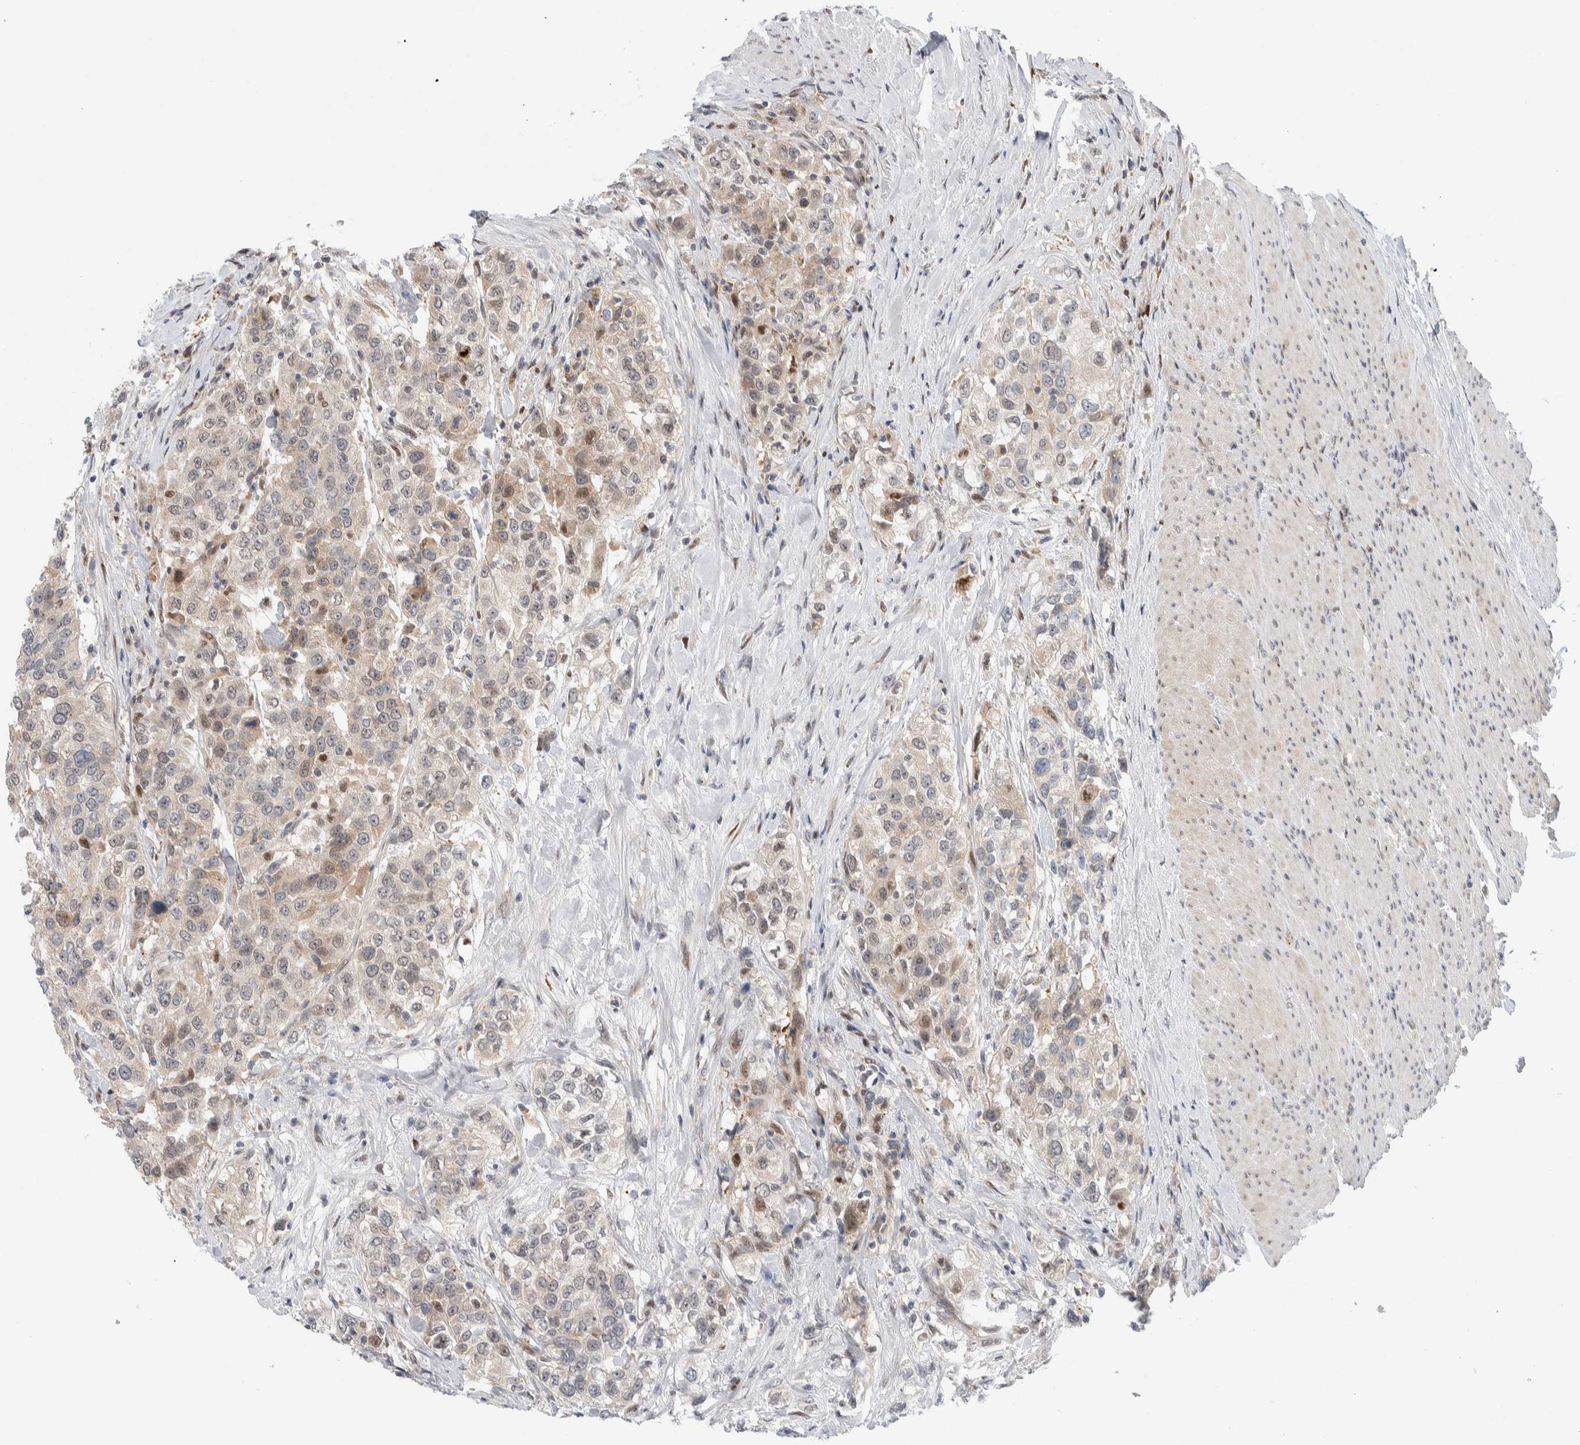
{"staining": {"intensity": "weak", "quantity": "25%-75%", "location": "cytoplasmic/membranous"}, "tissue": "urothelial cancer", "cell_type": "Tumor cells", "image_type": "cancer", "snomed": [{"axis": "morphology", "description": "Urothelial carcinoma, High grade"}, {"axis": "topography", "description": "Urinary bladder"}], "caption": "Urothelial cancer stained with a protein marker shows weak staining in tumor cells.", "gene": "NCR3LG1", "patient": {"sex": "female", "age": 80}}